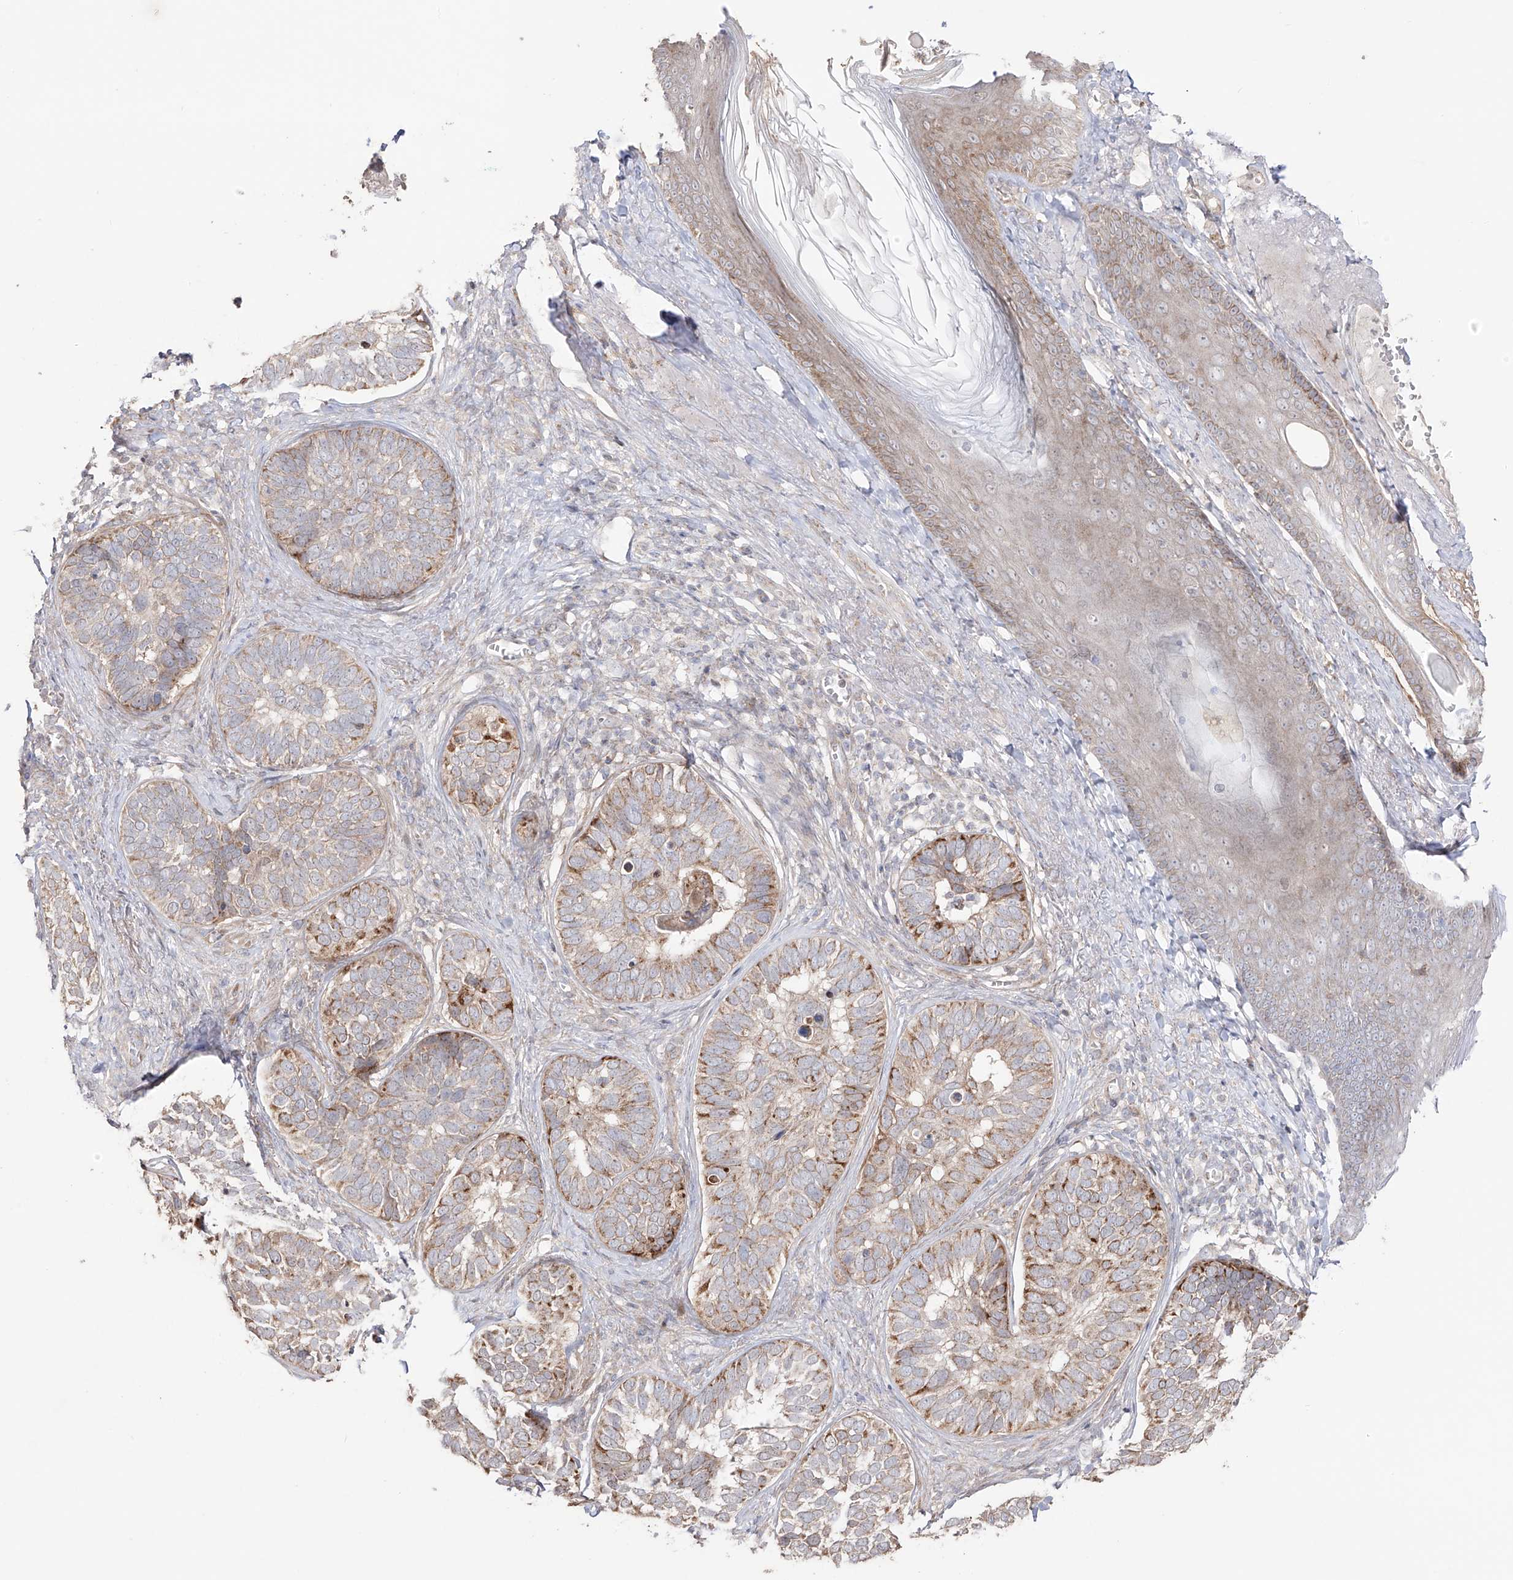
{"staining": {"intensity": "moderate", "quantity": "25%-75%", "location": "cytoplasmic/membranous"}, "tissue": "skin cancer", "cell_type": "Tumor cells", "image_type": "cancer", "snomed": [{"axis": "morphology", "description": "Basal cell carcinoma"}, {"axis": "topography", "description": "Skin"}], "caption": "Immunohistochemical staining of human skin cancer (basal cell carcinoma) displays moderate cytoplasmic/membranous protein positivity in approximately 25%-75% of tumor cells.", "gene": "YKT6", "patient": {"sex": "male", "age": 62}}